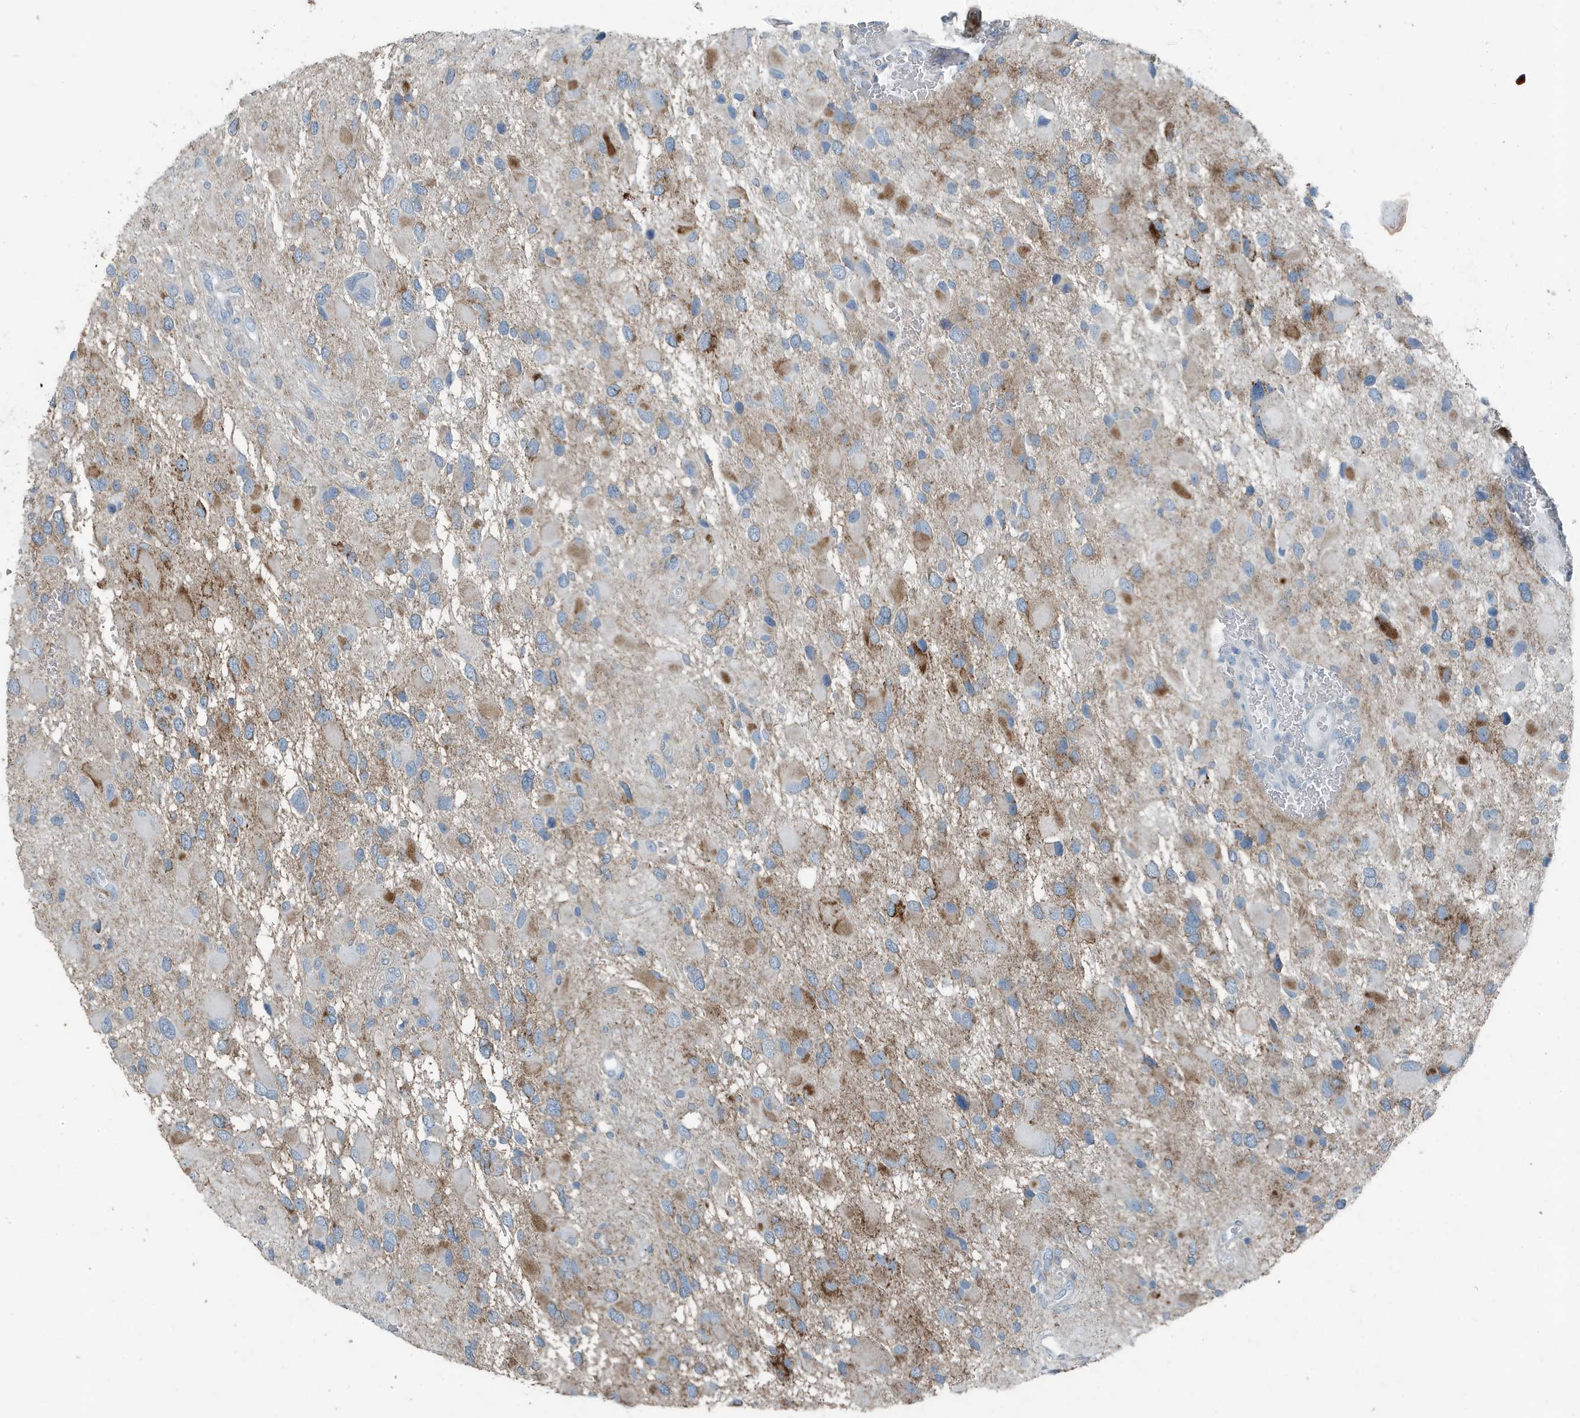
{"staining": {"intensity": "moderate", "quantity": "<25%", "location": "cytoplasmic/membranous"}, "tissue": "glioma", "cell_type": "Tumor cells", "image_type": "cancer", "snomed": [{"axis": "morphology", "description": "Glioma, malignant, High grade"}, {"axis": "topography", "description": "Brain"}], "caption": "Protein staining reveals moderate cytoplasmic/membranous staining in about <25% of tumor cells in glioma. (DAB (3,3'-diaminobenzidine) IHC with brightfield microscopy, high magnification).", "gene": "FAM162A", "patient": {"sex": "male", "age": 53}}